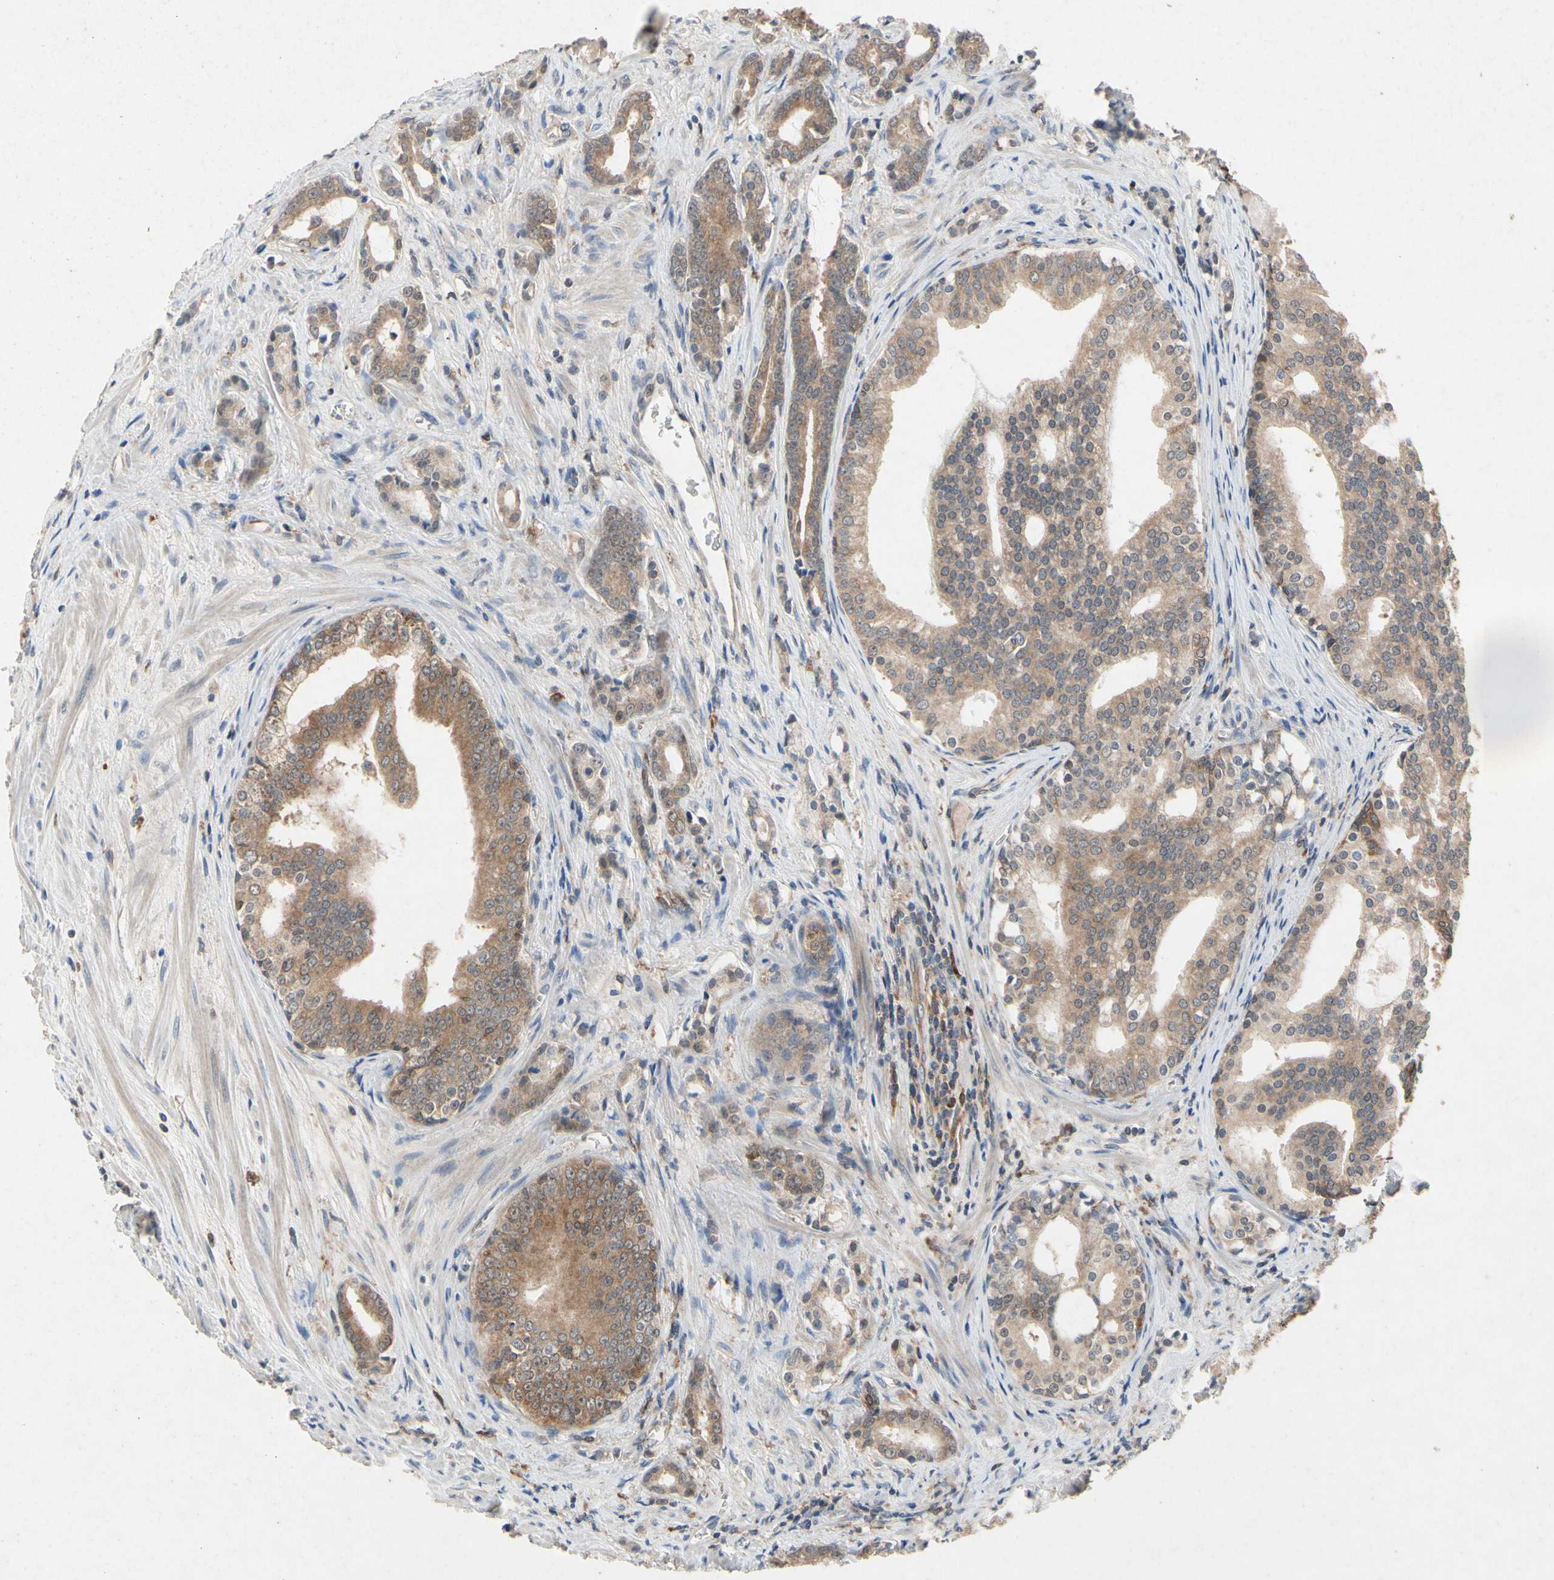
{"staining": {"intensity": "moderate", "quantity": ">75%", "location": "cytoplasmic/membranous"}, "tissue": "prostate cancer", "cell_type": "Tumor cells", "image_type": "cancer", "snomed": [{"axis": "morphology", "description": "Adenocarcinoma, Low grade"}, {"axis": "topography", "description": "Prostate"}], "caption": "This photomicrograph displays IHC staining of human prostate cancer (low-grade adenocarcinoma), with medium moderate cytoplasmic/membranous positivity in about >75% of tumor cells.", "gene": "RPS6KA1", "patient": {"sex": "male", "age": 58}}